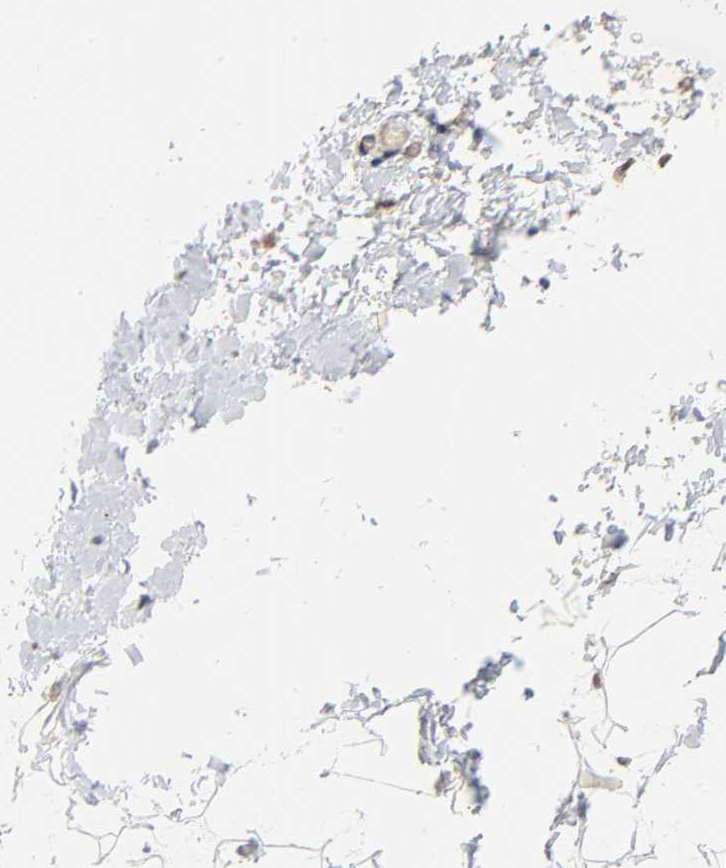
{"staining": {"intensity": "negative", "quantity": "none", "location": "none"}, "tissue": "adipose tissue", "cell_type": "Adipocytes", "image_type": "normal", "snomed": [{"axis": "morphology", "description": "Normal tissue, NOS"}, {"axis": "topography", "description": "Soft tissue"}], "caption": "High power microscopy image of an IHC micrograph of benign adipose tissue, revealing no significant expression in adipocytes.", "gene": "ABCD4", "patient": {"sex": "male", "age": 72}}